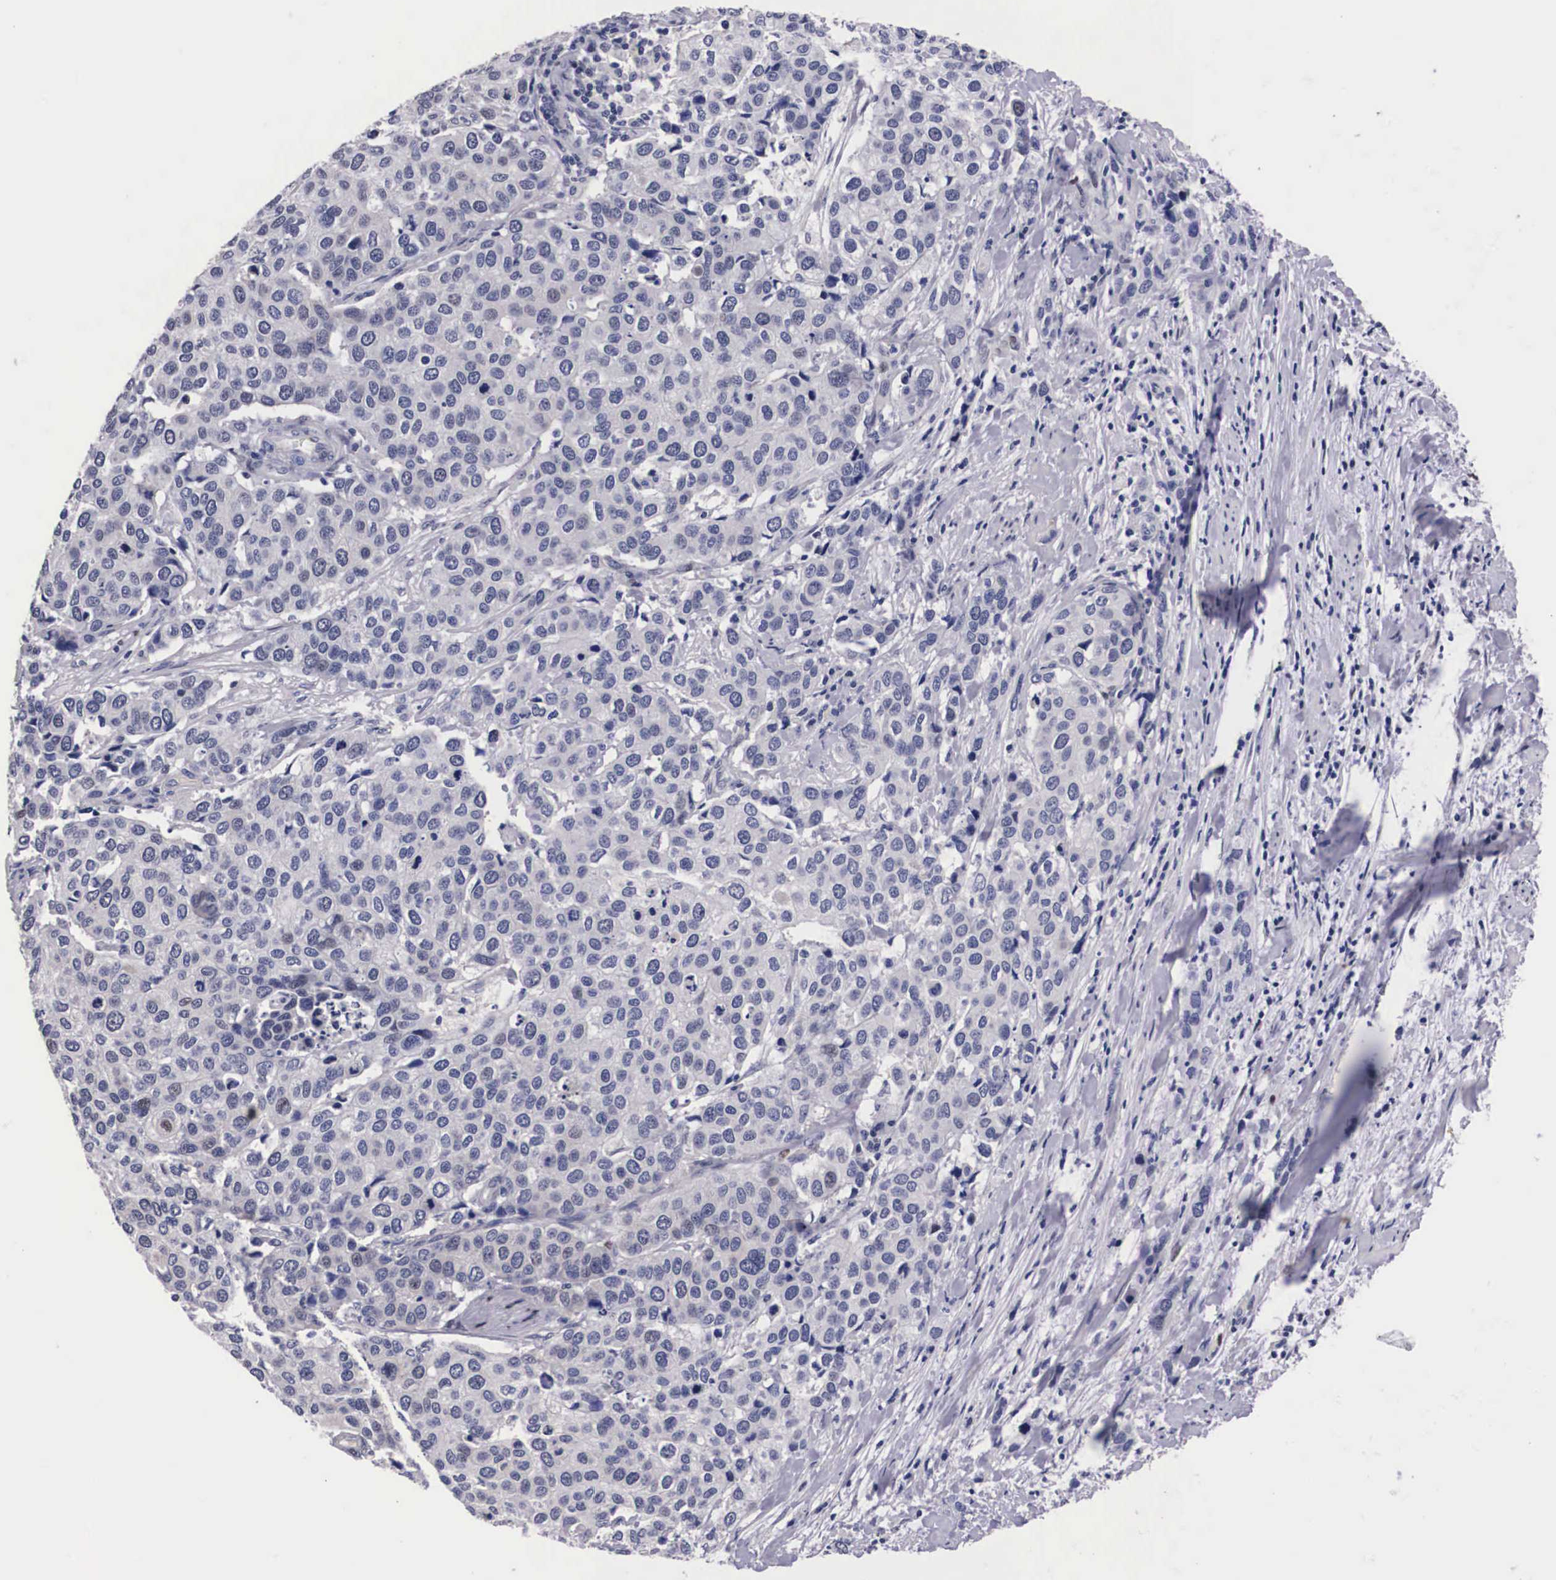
{"staining": {"intensity": "weak", "quantity": "<25%", "location": "nuclear"}, "tissue": "cervical cancer", "cell_type": "Tumor cells", "image_type": "cancer", "snomed": [{"axis": "morphology", "description": "Squamous cell carcinoma, NOS"}, {"axis": "topography", "description": "Cervix"}], "caption": "A micrograph of human cervical cancer (squamous cell carcinoma) is negative for staining in tumor cells.", "gene": "KHDRBS3", "patient": {"sex": "female", "age": 54}}